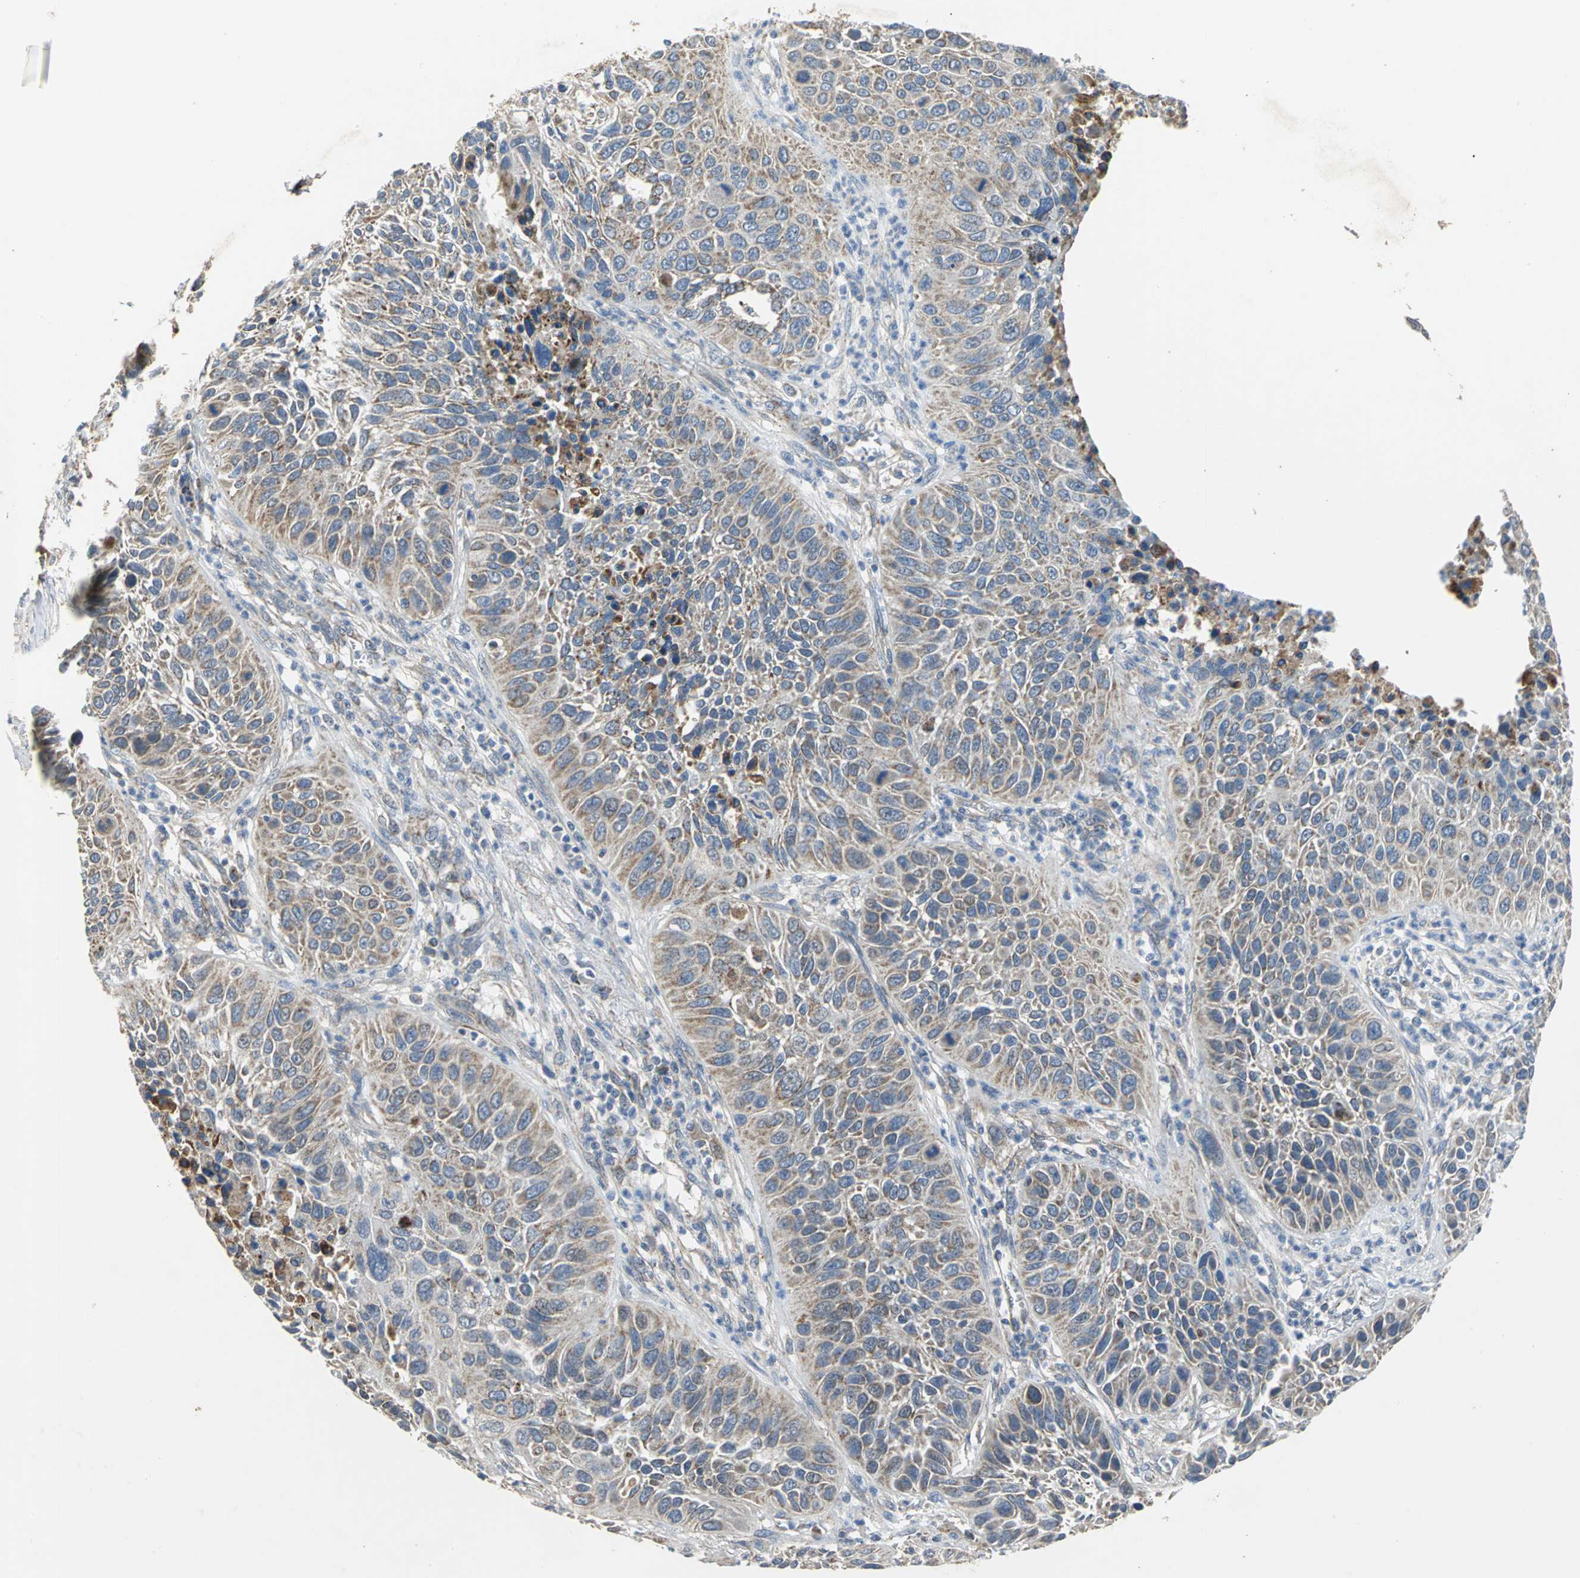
{"staining": {"intensity": "moderate", "quantity": ">75%", "location": "cytoplasmic/membranous"}, "tissue": "lung cancer", "cell_type": "Tumor cells", "image_type": "cancer", "snomed": [{"axis": "morphology", "description": "Squamous cell carcinoma, NOS"}, {"axis": "topography", "description": "Lung"}], "caption": "Lung cancer was stained to show a protein in brown. There is medium levels of moderate cytoplasmic/membranous positivity in about >75% of tumor cells. (Brightfield microscopy of DAB IHC at high magnification).", "gene": "NDUFB5", "patient": {"sex": "female", "age": 76}}